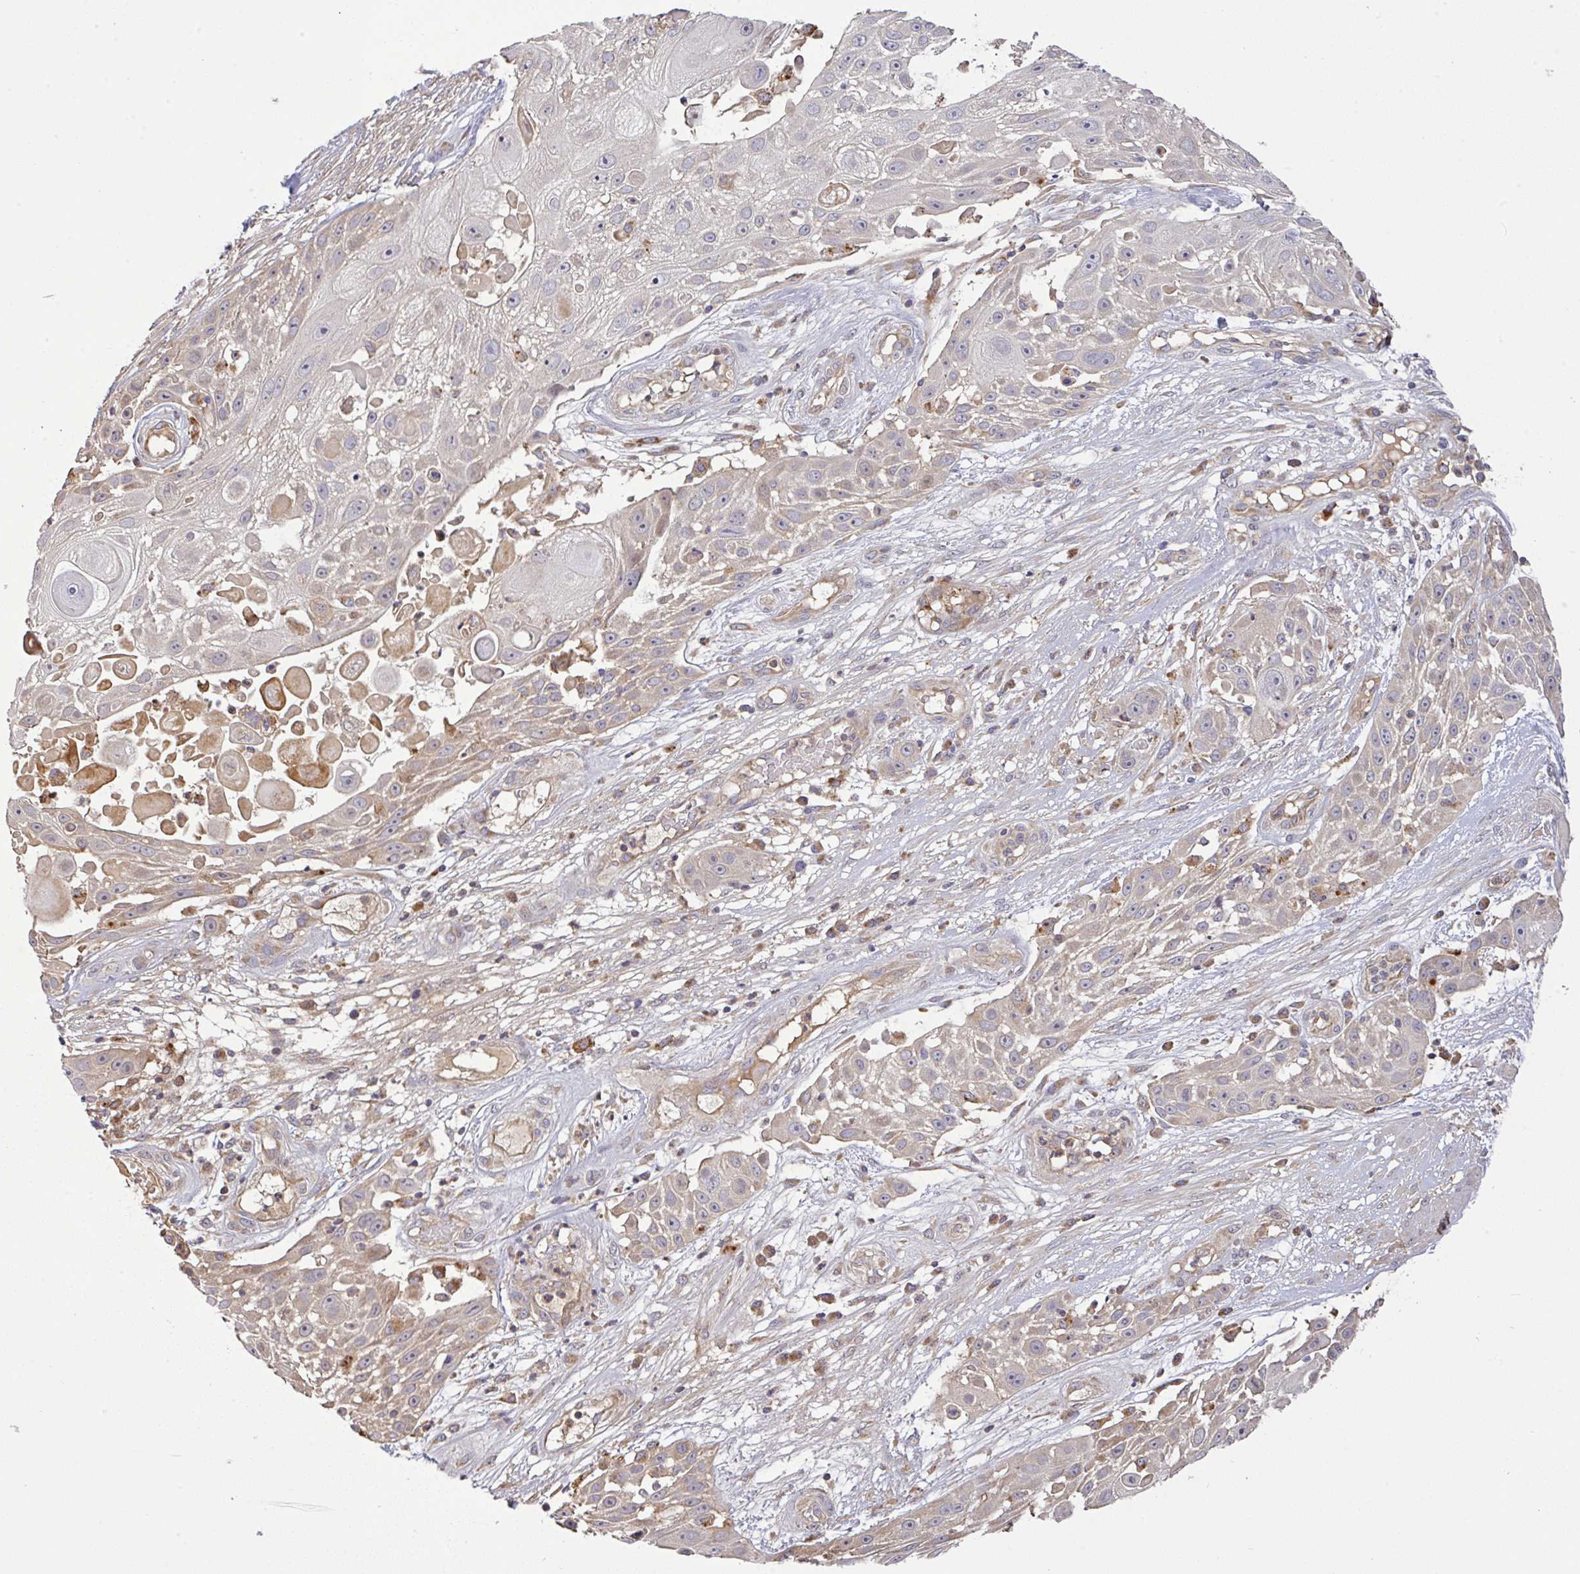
{"staining": {"intensity": "moderate", "quantity": "<25%", "location": "cytoplasmic/membranous"}, "tissue": "skin cancer", "cell_type": "Tumor cells", "image_type": "cancer", "snomed": [{"axis": "morphology", "description": "Squamous cell carcinoma, NOS"}, {"axis": "topography", "description": "Skin"}], "caption": "Immunohistochemistry image of squamous cell carcinoma (skin) stained for a protein (brown), which reveals low levels of moderate cytoplasmic/membranous expression in about <25% of tumor cells.", "gene": "EPN3", "patient": {"sex": "female", "age": 86}}